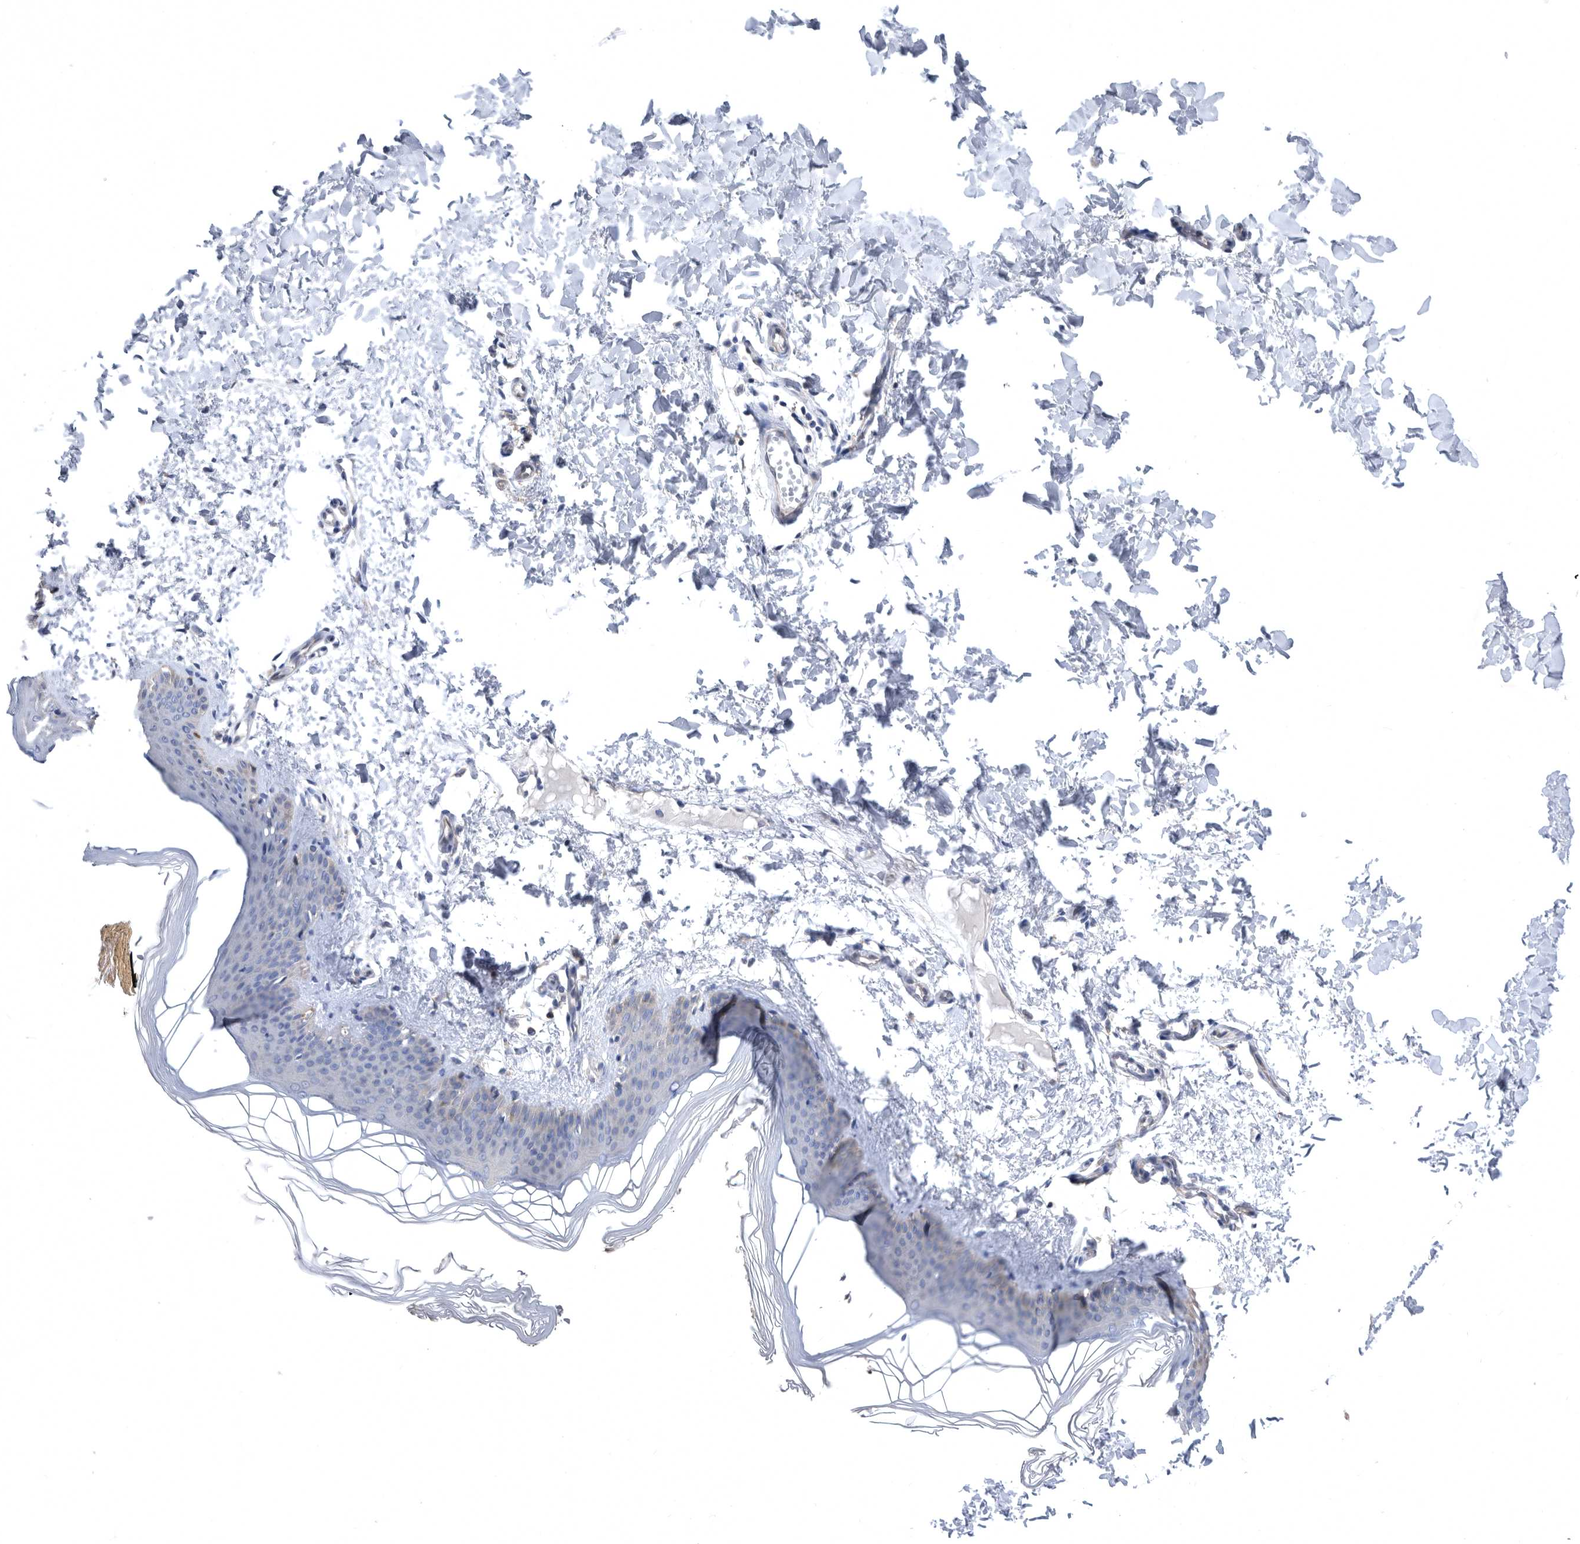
{"staining": {"intensity": "negative", "quantity": "none", "location": "none"}, "tissue": "skin", "cell_type": "Fibroblasts", "image_type": "normal", "snomed": [{"axis": "morphology", "description": "Normal tissue, NOS"}, {"axis": "topography", "description": "Skin"}], "caption": "Immunohistochemistry (IHC) micrograph of benign skin: skin stained with DAB (3,3'-diaminobenzidine) shows no significant protein positivity in fibroblasts.", "gene": "CCT4", "patient": {"sex": "female", "age": 27}}